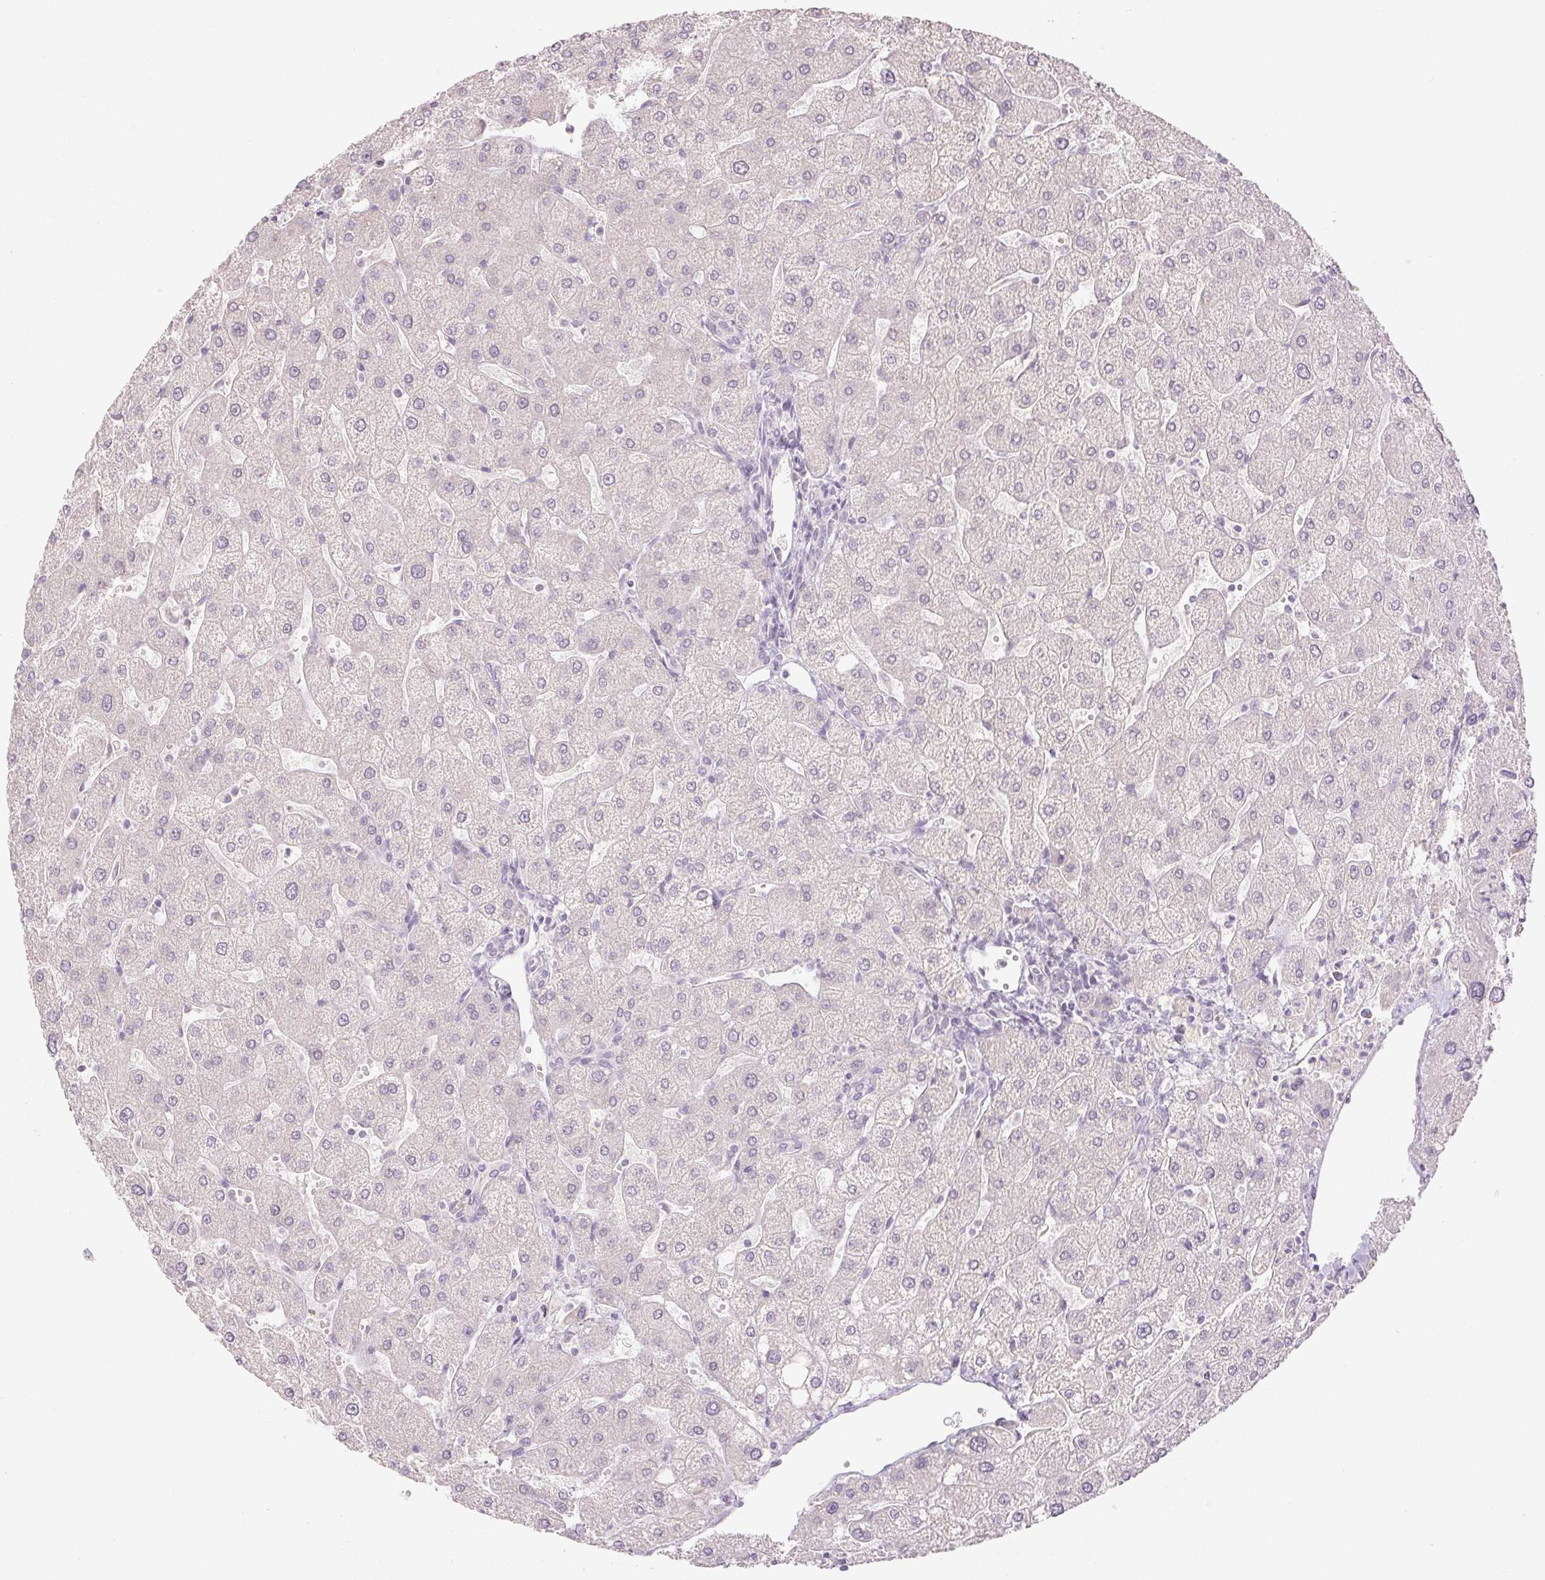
{"staining": {"intensity": "negative", "quantity": "none", "location": "none"}, "tissue": "liver", "cell_type": "Cholangiocytes", "image_type": "normal", "snomed": [{"axis": "morphology", "description": "Normal tissue, NOS"}, {"axis": "topography", "description": "Liver"}], "caption": "This photomicrograph is of unremarkable liver stained with IHC to label a protein in brown with the nuclei are counter-stained blue. There is no staining in cholangiocytes. The staining was performed using DAB to visualize the protein expression in brown, while the nuclei were stained in blue with hematoxylin (Magnification: 20x).", "gene": "PI3", "patient": {"sex": "male", "age": 67}}